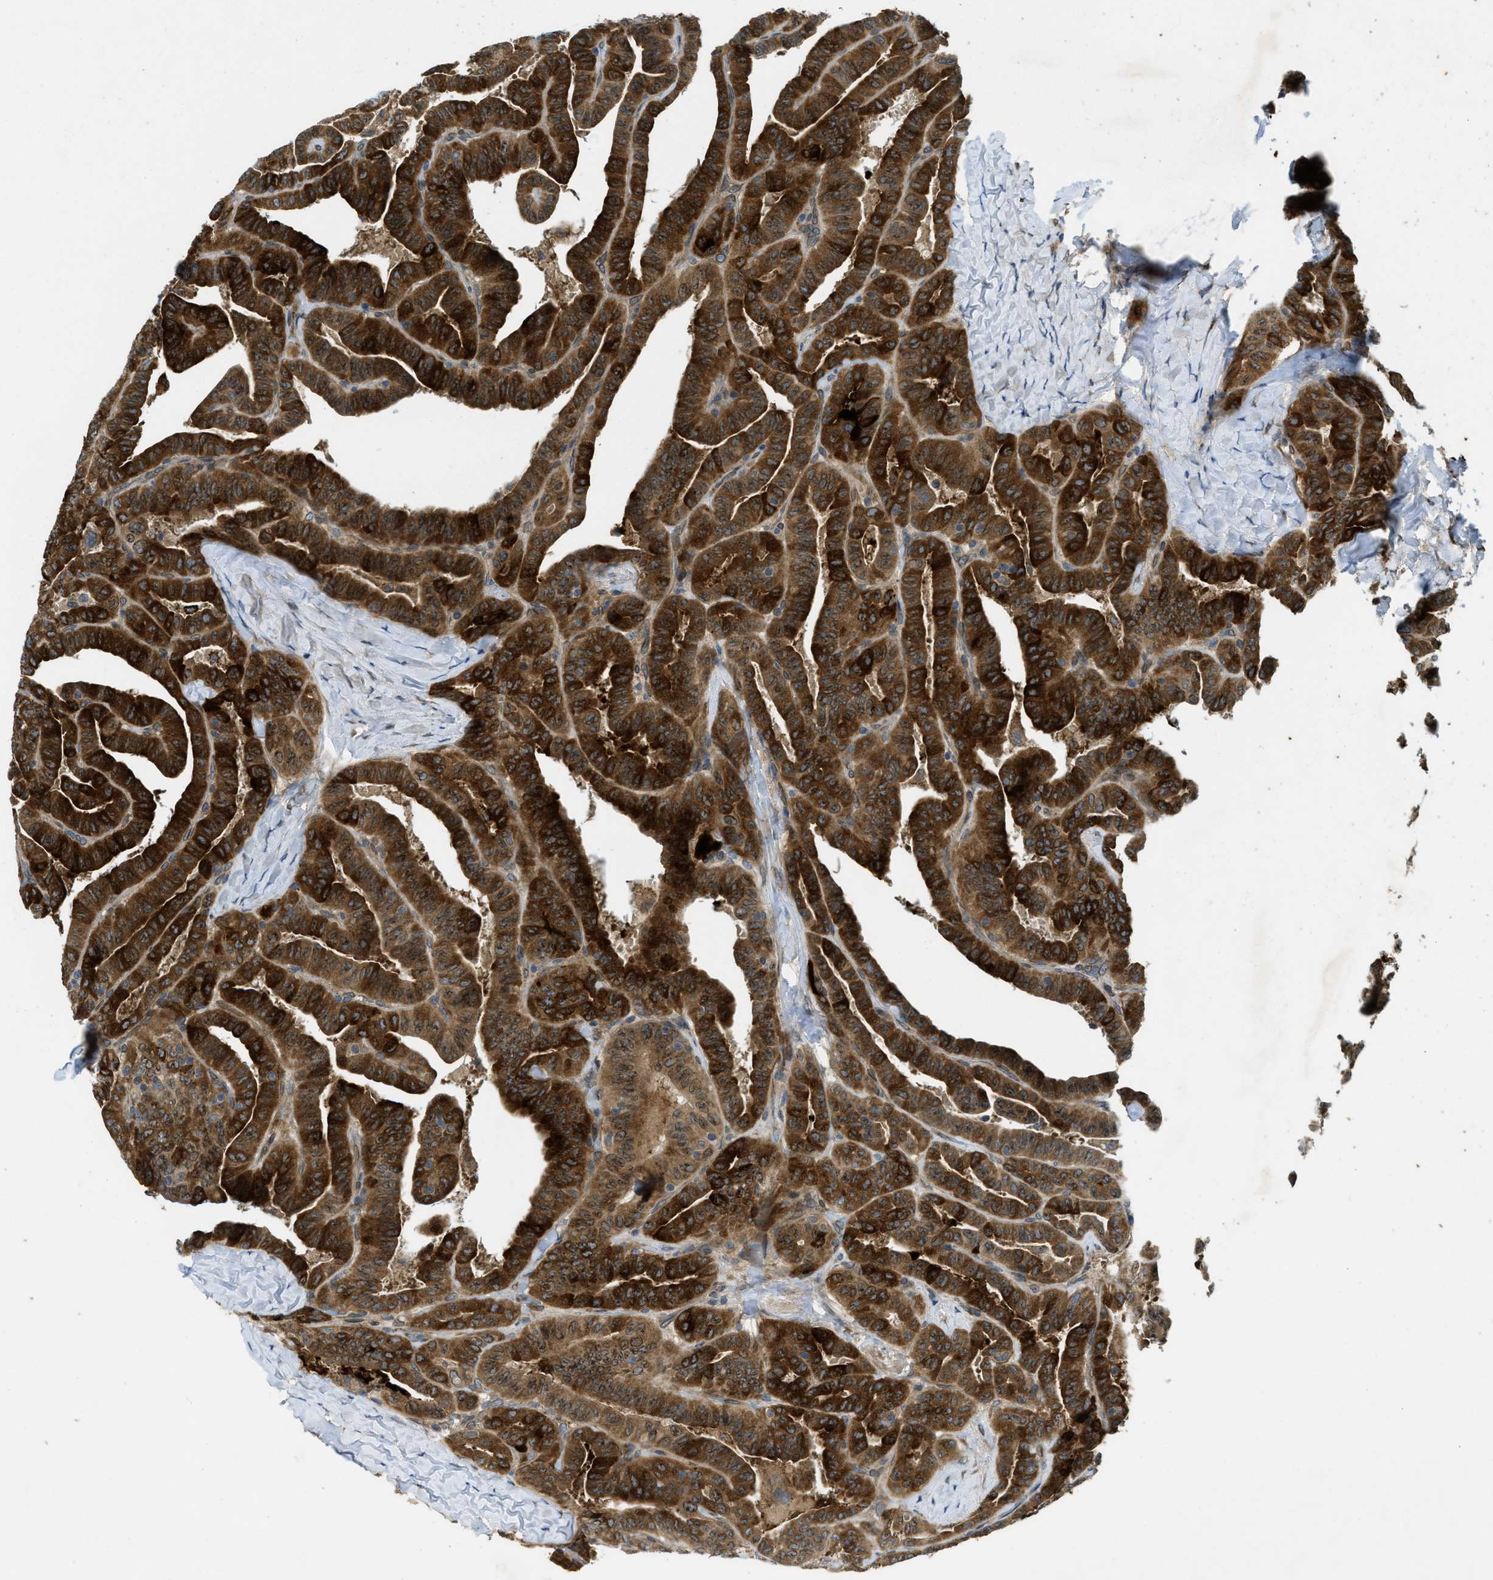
{"staining": {"intensity": "strong", "quantity": ">75%", "location": "cytoplasmic/membranous"}, "tissue": "thyroid cancer", "cell_type": "Tumor cells", "image_type": "cancer", "snomed": [{"axis": "morphology", "description": "Papillary adenocarcinoma, NOS"}, {"axis": "topography", "description": "Thyroid gland"}], "caption": "Strong cytoplasmic/membranous protein staining is appreciated in about >75% of tumor cells in thyroid cancer (papillary adenocarcinoma).", "gene": "EIF2AK3", "patient": {"sex": "male", "age": 77}}